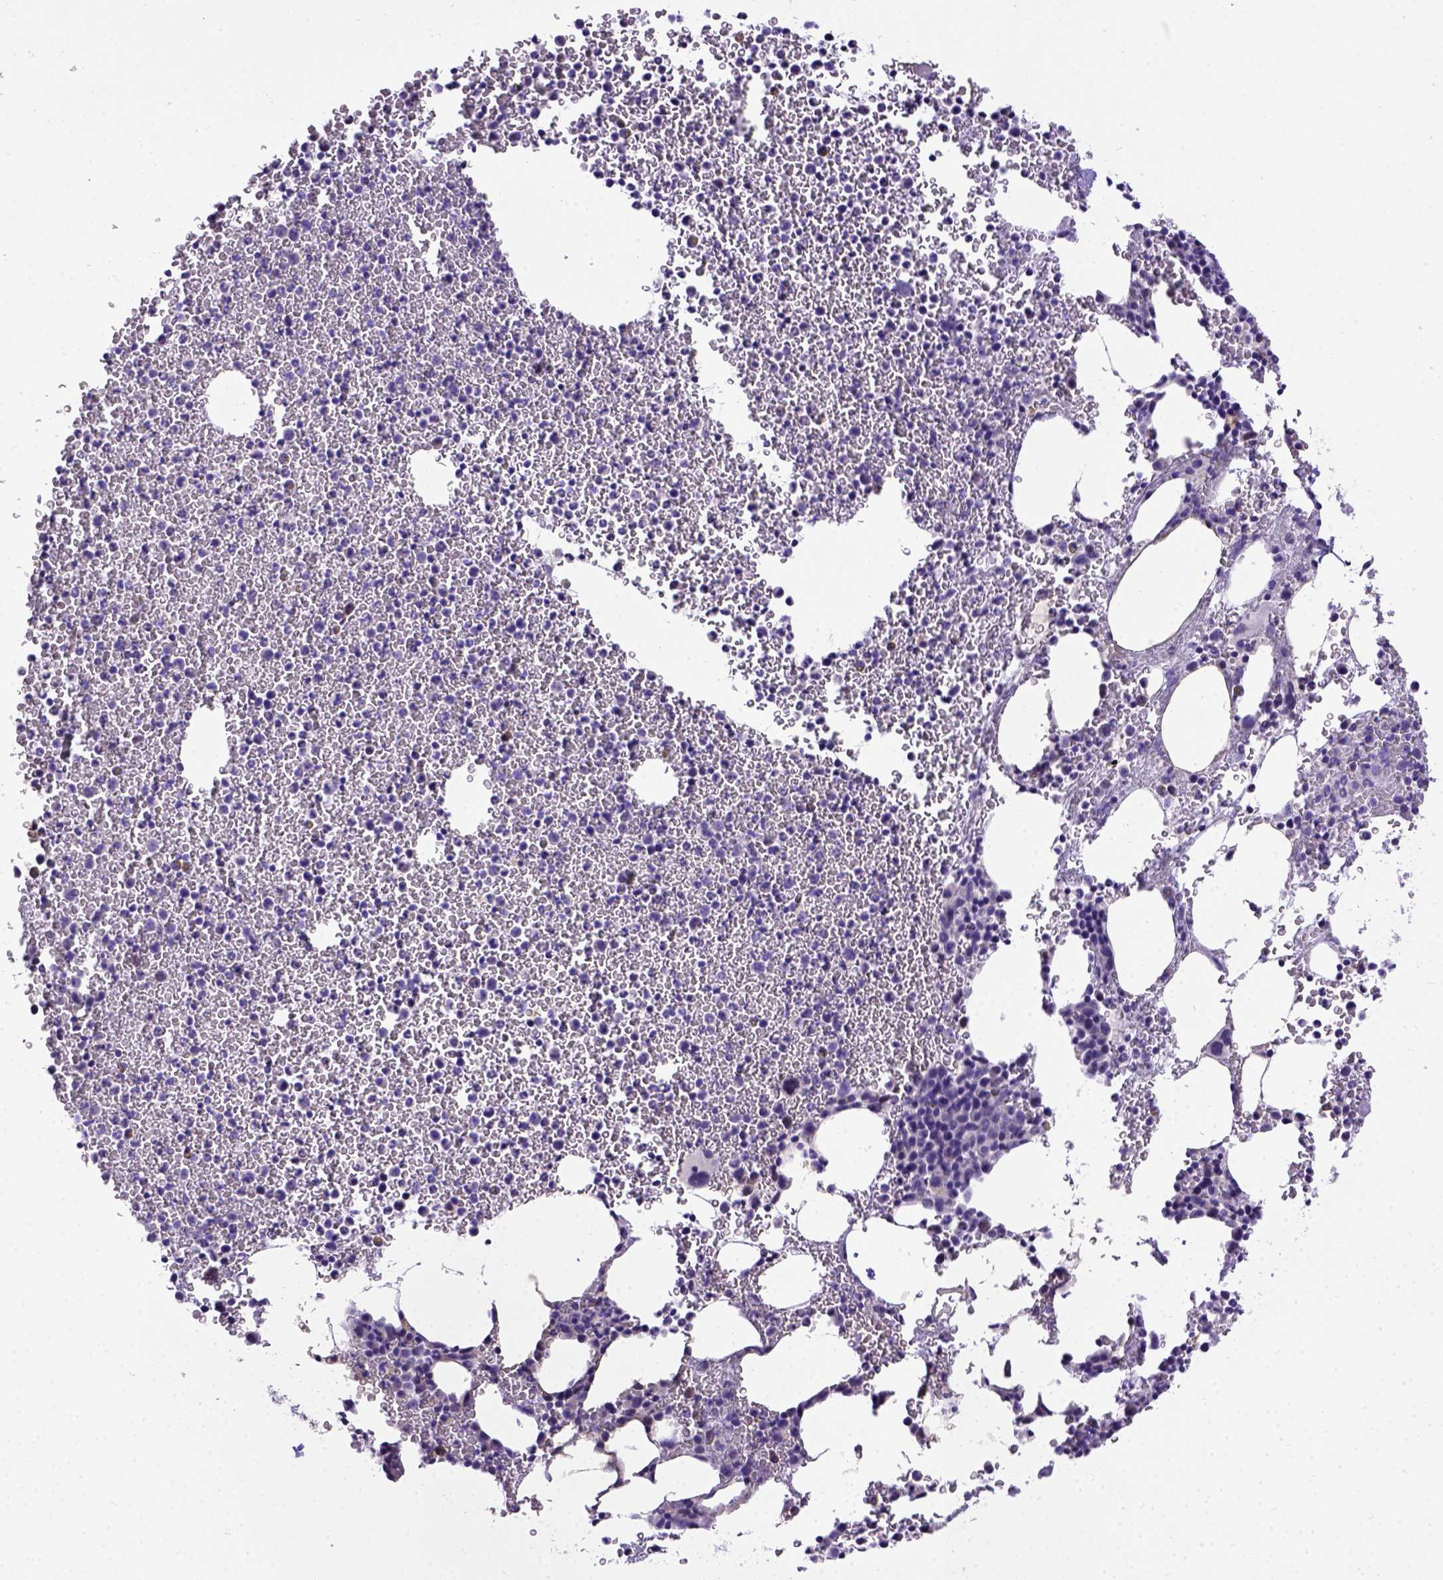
{"staining": {"intensity": "negative", "quantity": "none", "location": "none"}, "tissue": "bone marrow", "cell_type": "Hematopoietic cells", "image_type": "normal", "snomed": [{"axis": "morphology", "description": "Normal tissue, NOS"}, {"axis": "topography", "description": "Bone marrow"}], "caption": "Micrograph shows no protein positivity in hematopoietic cells of normal bone marrow. (Immunohistochemistry (ihc), brightfield microscopy, high magnification).", "gene": "BTN1A1", "patient": {"sex": "female", "age": 56}}